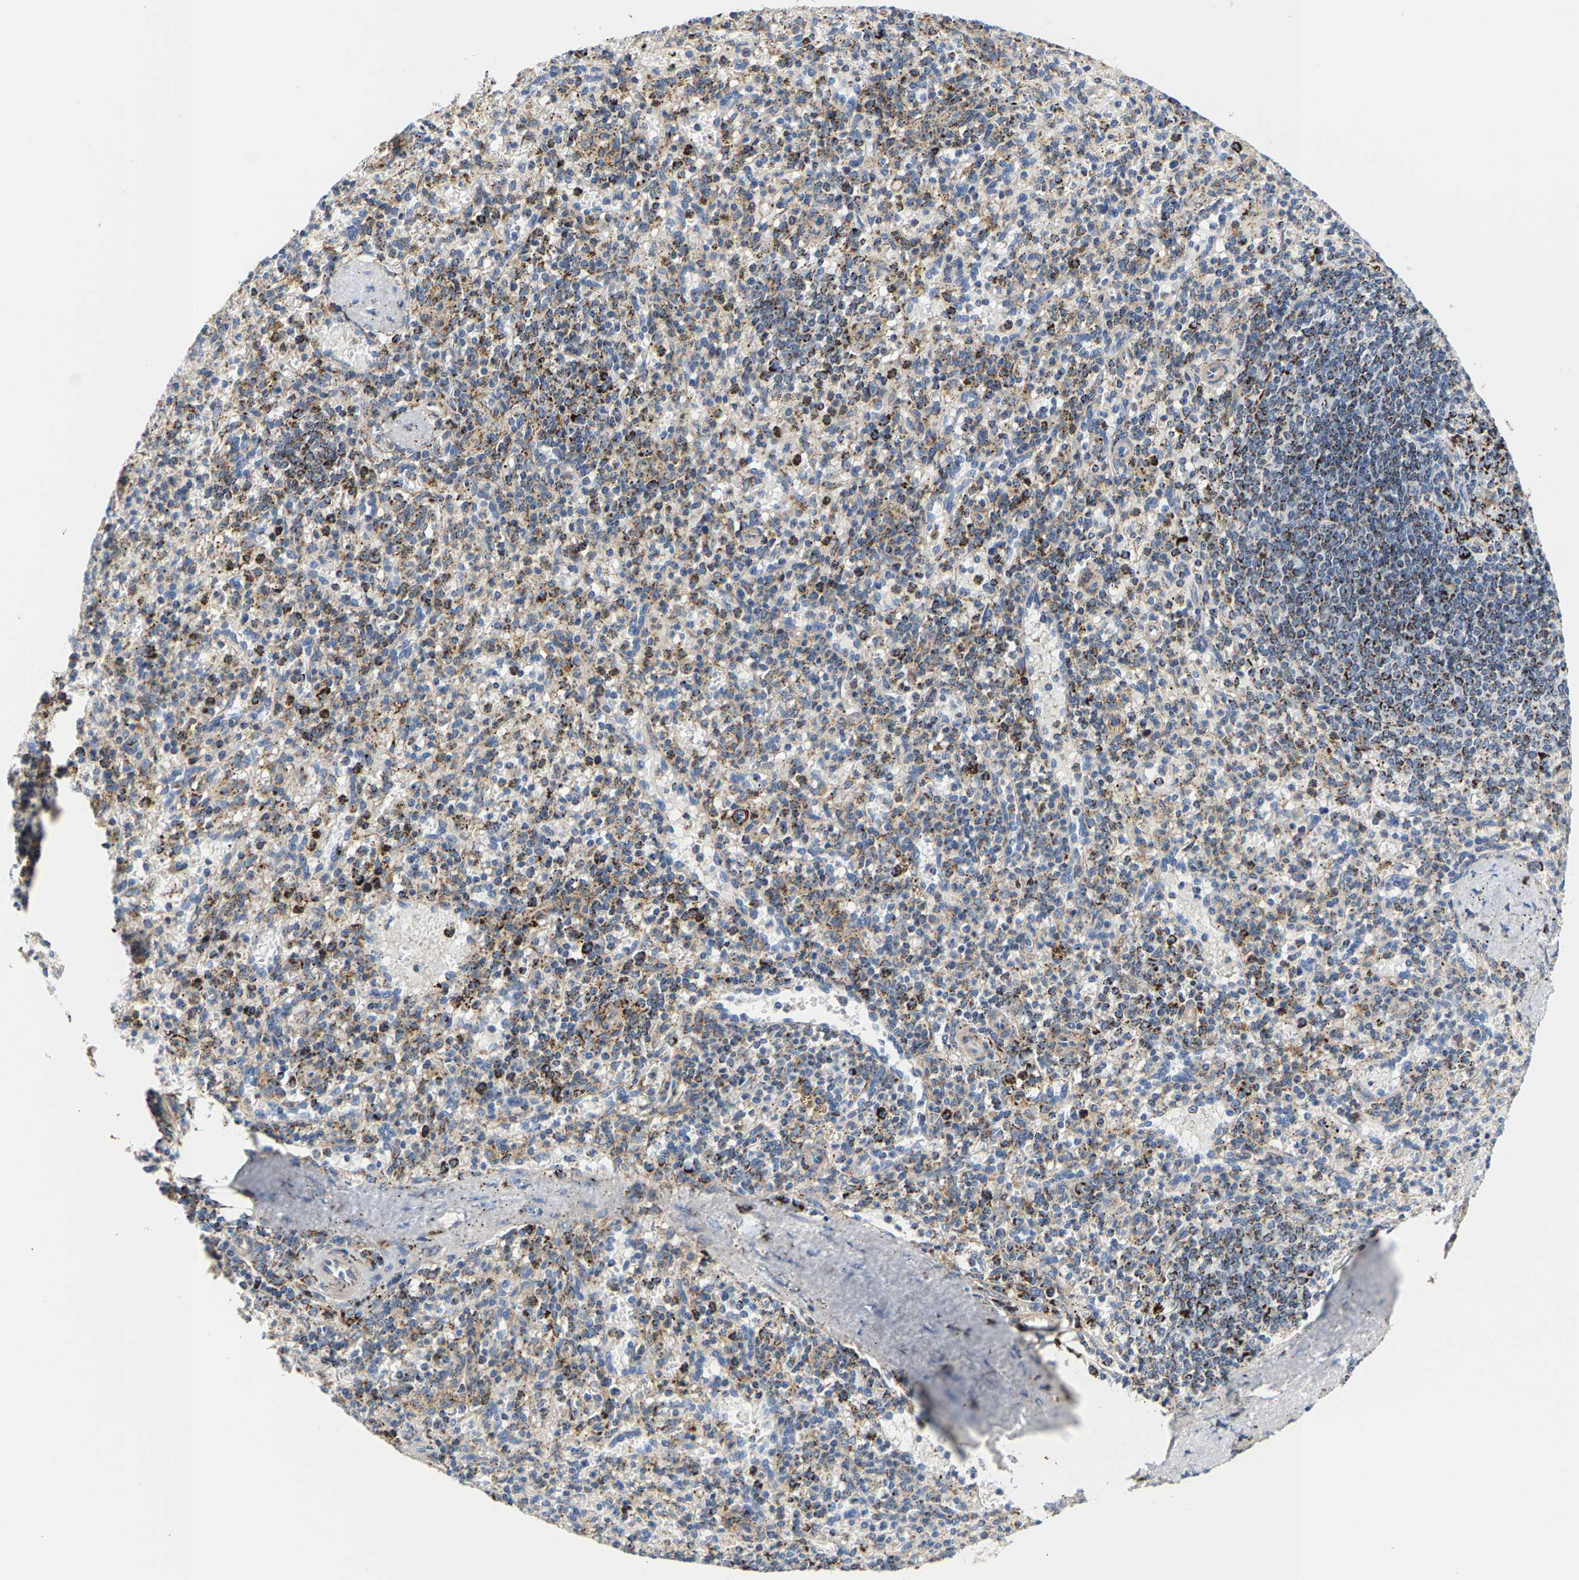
{"staining": {"intensity": "strong", "quantity": "25%-75%", "location": "cytoplasmic/membranous"}, "tissue": "spleen", "cell_type": "Cells in red pulp", "image_type": "normal", "snomed": [{"axis": "morphology", "description": "Normal tissue, NOS"}, {"axis": "topography", "description": "Spleen"}], "caption": "Protein expression by IHC displays strong cytoplasmic/membranous positivity in approximately 25%-75% of cells in red pulp in normal spleen. The staining is performed using DAB brown chromogen to label protein expression. The nuclei are counter-stained blue using hematoxylin.", "gene": "SHMT2", "patient": {"sex": "male", "age": 72}}